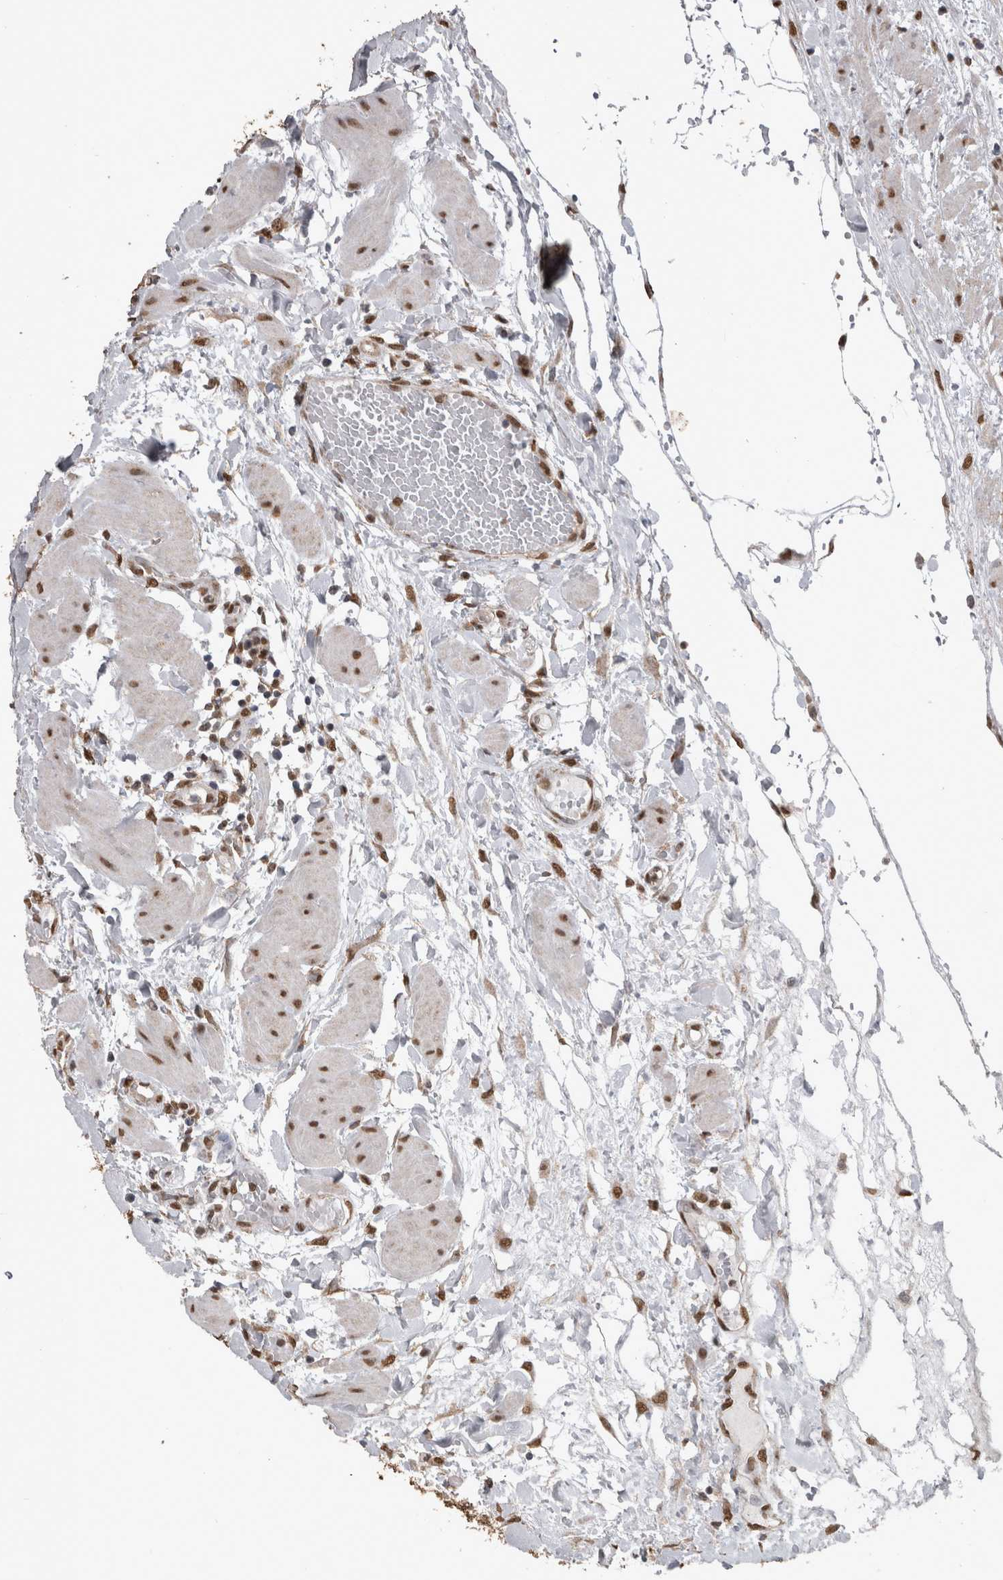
{"staining": {"intensity": "weak", "quantity": ">75%", "location": "nuclear"}, "tissue": "fallopian tube", "cell_type": "Glandular cells", "image_type": "normal", "snomed": [{"axis": "morphology", "description": "Normal tissue, NOS"}, {"axis": "topography", "description": "Fallopian tube"}, {"axis": "topography", "description": "Placenta"}], "caption": "Weak nuclear staining is present in about >75% of glandular cells in normal fallopian tube.", "gene": "SMAD7", "patient": {"sex": "female", "age": 32}}